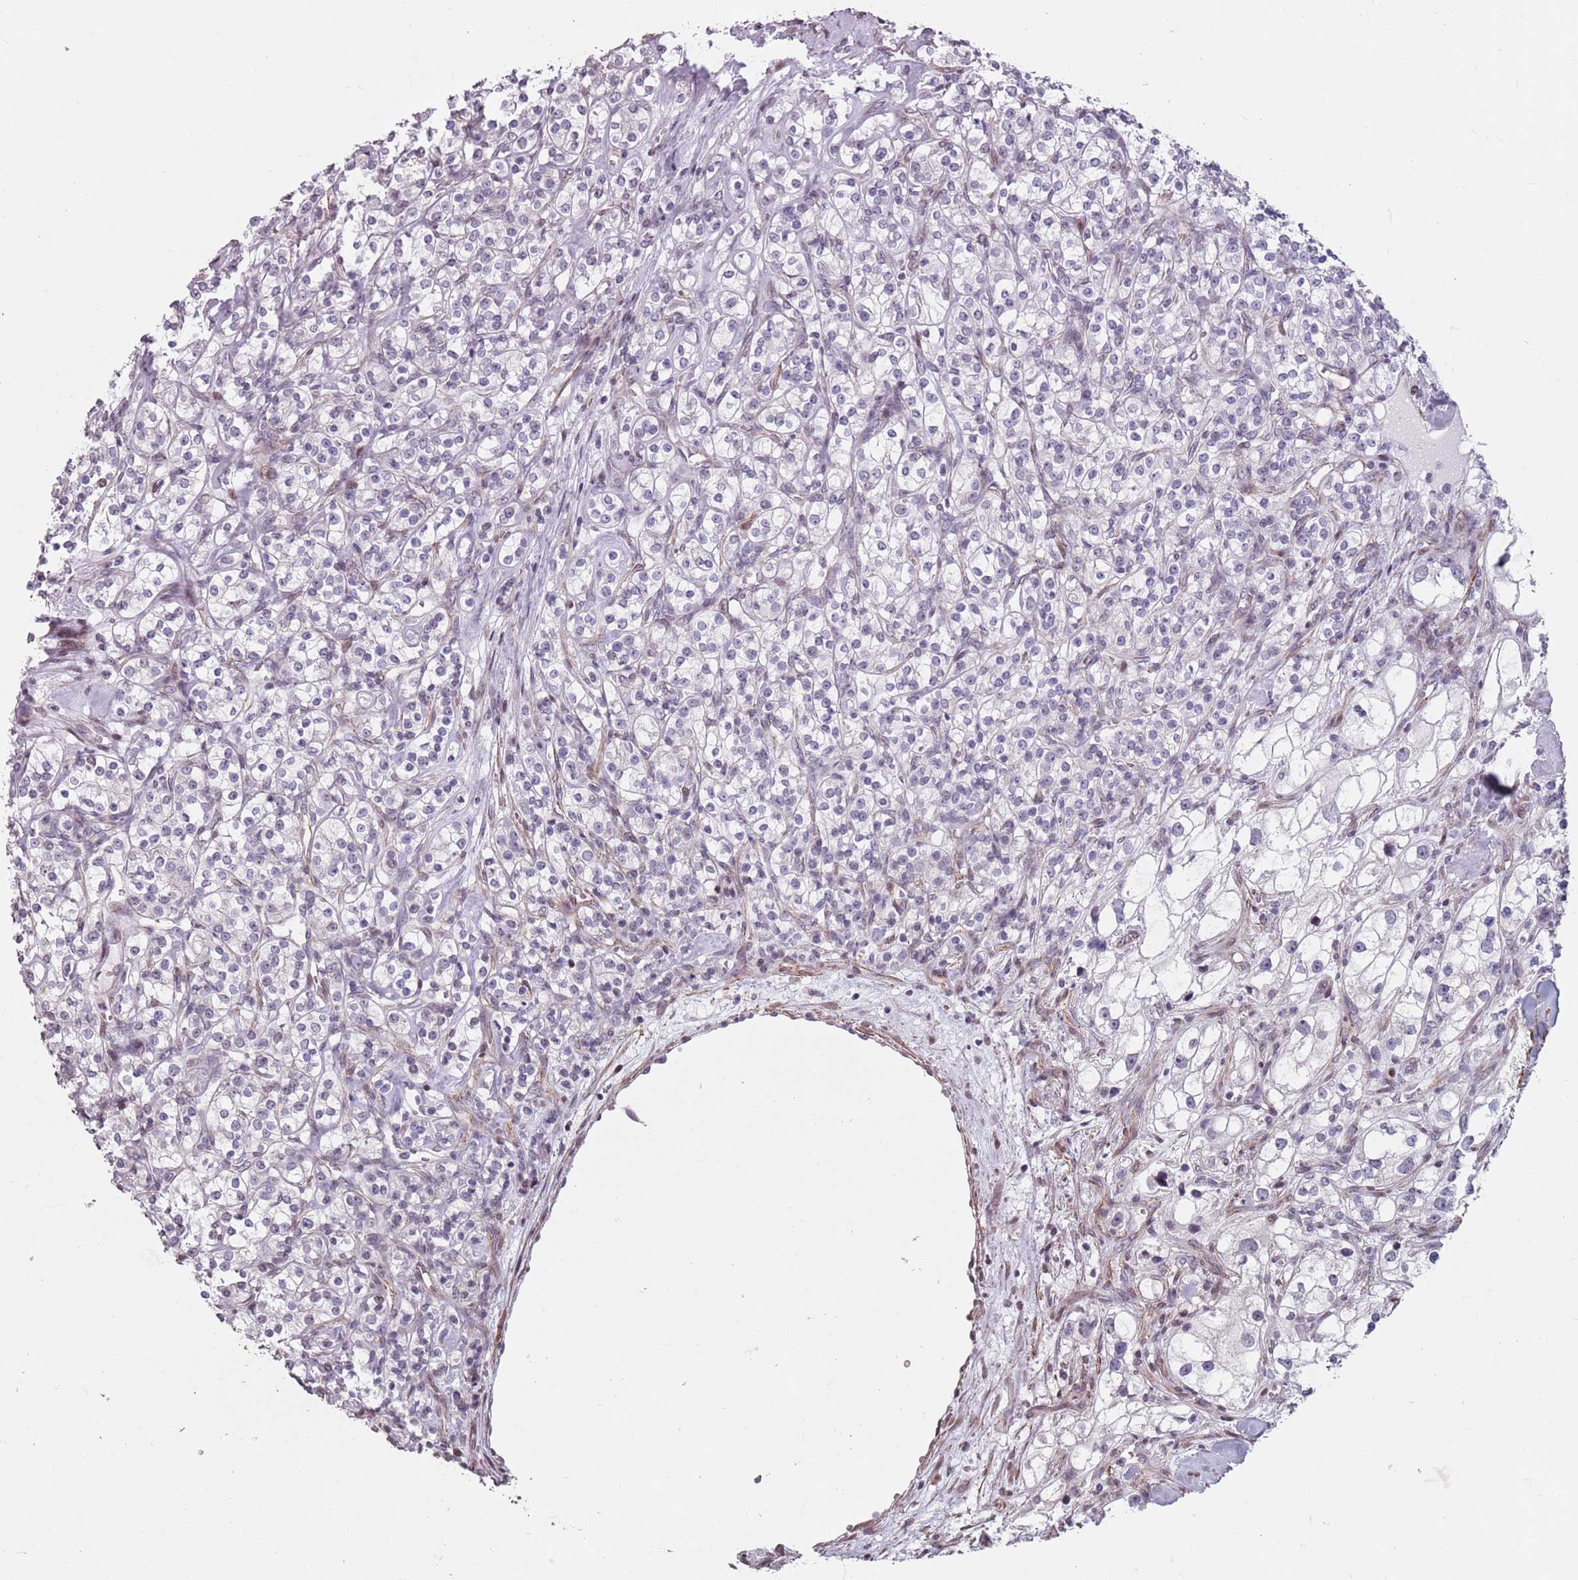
{"staining": {"intensity": "negative", "quantity": "none", "location": "none"}, "tissue": "renal cancer", "cell_type": "Tumor cells", "image_type": "cancer", "snomed": [{"axis": "morphology", "description": "Adenocarcinoma, NOS"}, {"axis": "topography", "description": "Kidney"}], "caption": "Immunohistochemistry histopathology image of neoplastic tissue: renal cancer (adenocarcinoma) stained with DAB shows no significant protein staining in tumor cells.", "gene": "TMC4", "patient": {"sex": "male", "age": 77}}